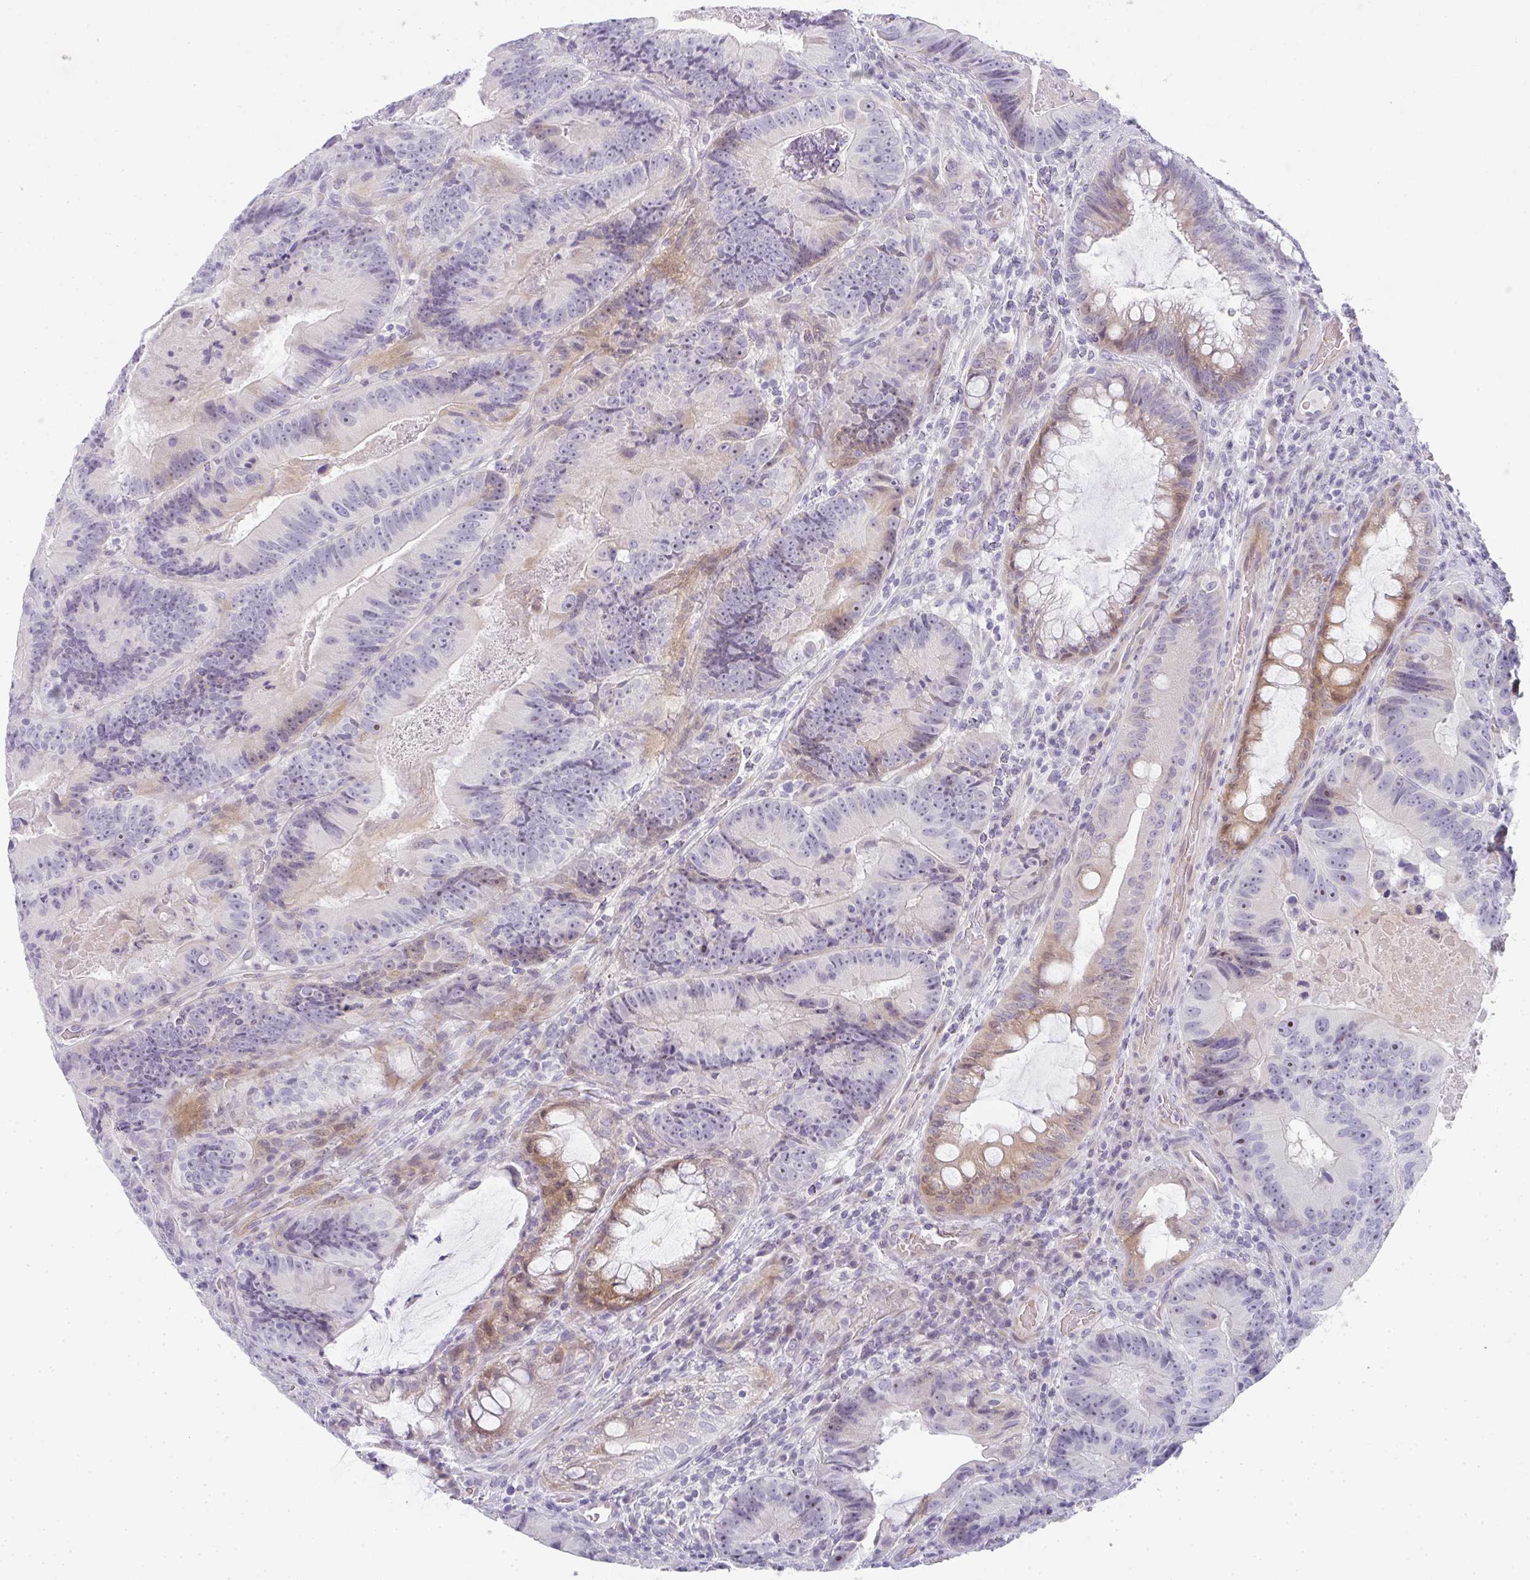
{"staining": {"intensity": "moderate", "quantity": "25%-75%", "location": "cytoplasmic/membranous,nuclear"}, "tissue": "colorectal cancer", "cell_type": "Tumor cells", "image_type": "cancer", "snomed": [{"axis": "morphology", "description": "Adenocarcinoma, NOS"}, {"axis": "topography", "description": "Colon"}], "caption": "About 25%-75% of tumor cells in human adenocarcinoma (colorectal) demonstrate moderate cytoplasmic/membranous and nuclear protein expression as visualized by brown immunohistochemical staining.", "gene": "NEU2", "patient": {"sex": "female", "age": 86}}